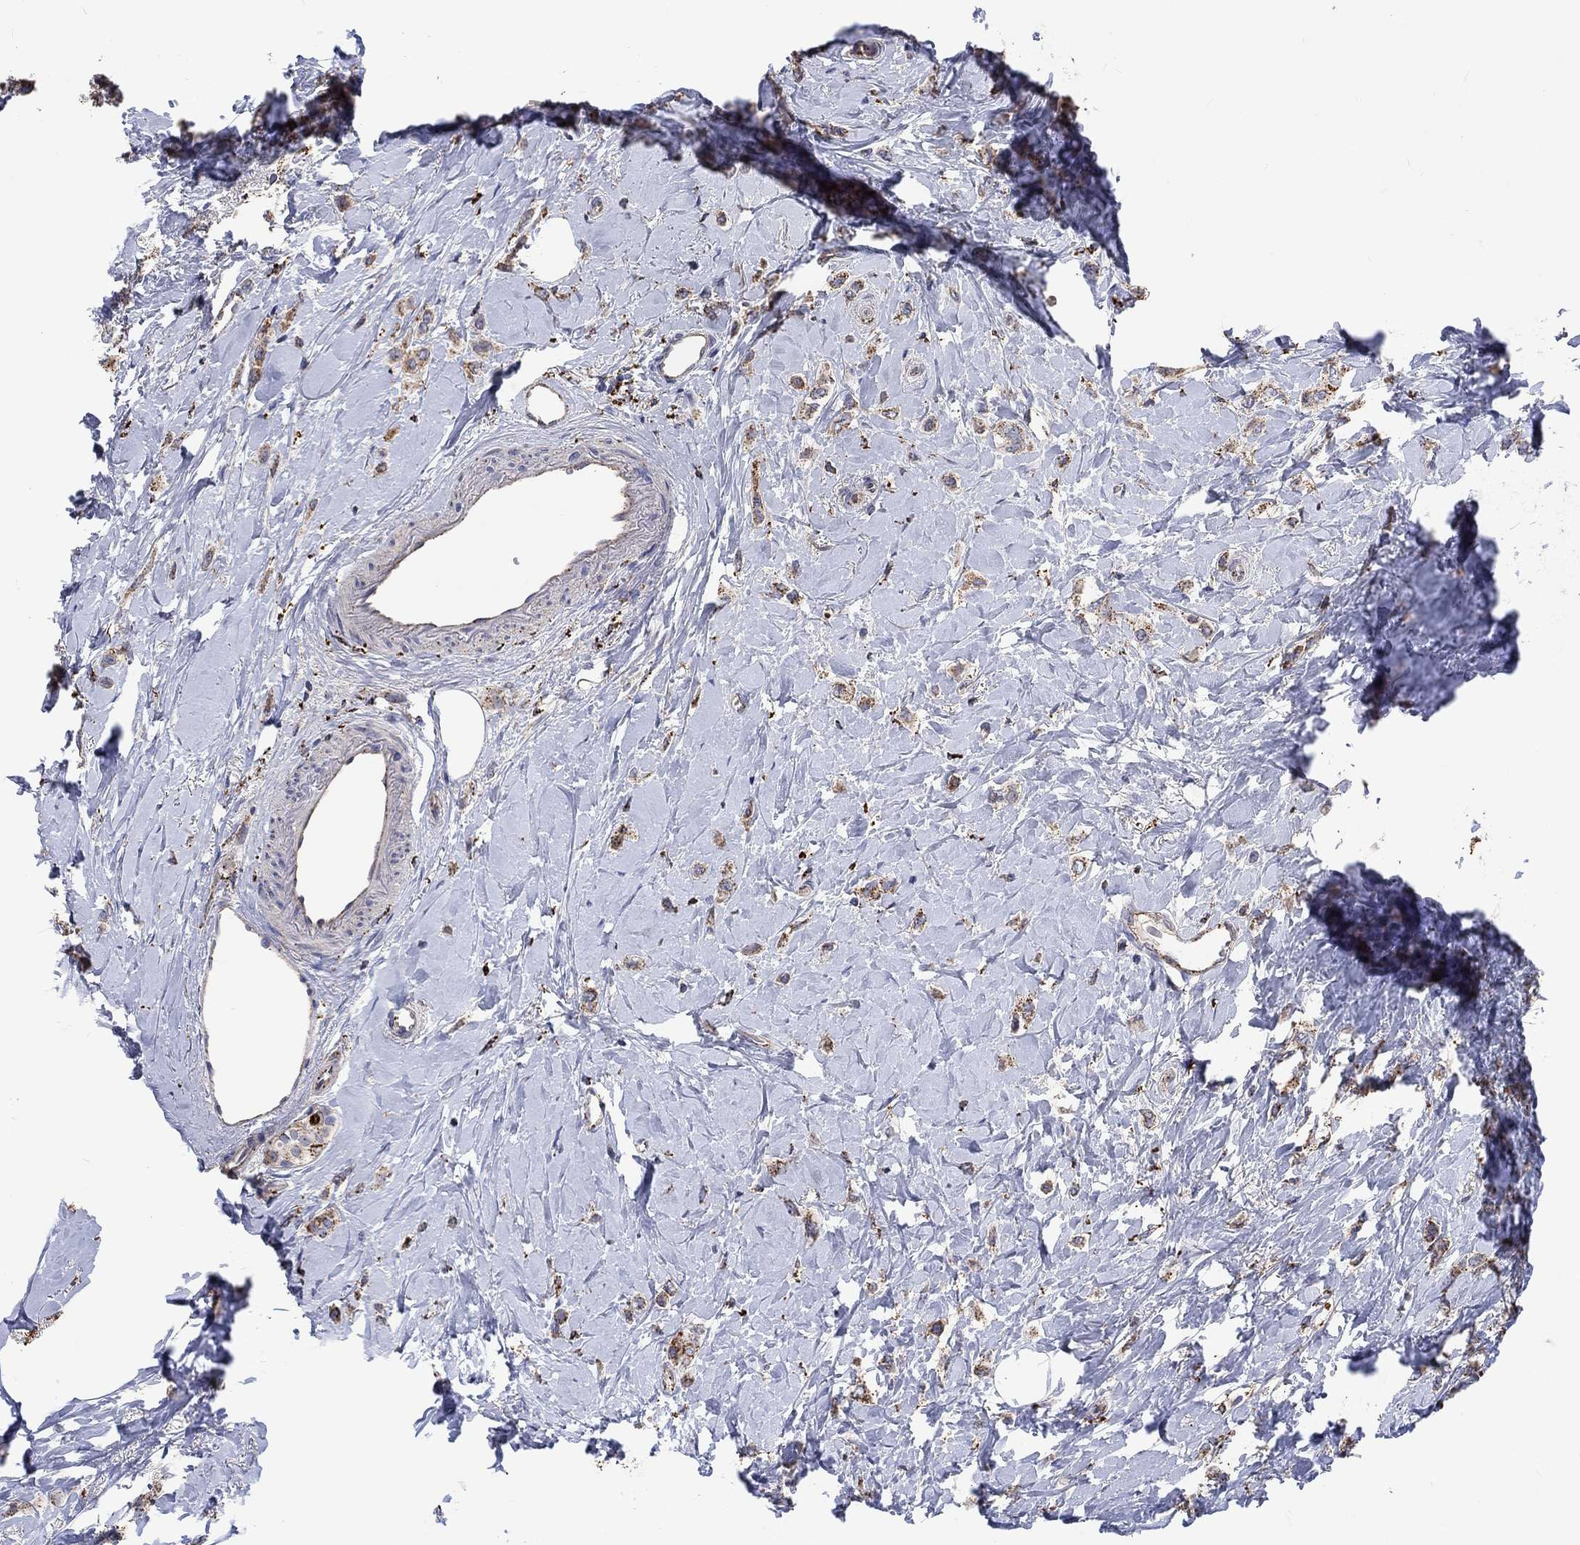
{"staining": {"intensity": "strong", "quantity": ">75%", "location": "cytoplasmic/membranous"}, "tissue": "breast cancer", "cell_type": "Tumor cells", "image_type": "cancer", "snomed": [{"axis": "morphology", "description": "Lobular carcinoma"}, {"axis": "topography", "description": "Breast"}], "caption": "Protein positivity by immunohistochemistry exhibits strong cytoplasmic/membranous expression in approximately >75% of tumor cells in breast lobular carcinoma. Using DAB (3,3'-diaminobenzidine) (brown) and hematoxylin (blue) stains, captured at high magnification using brightfield microscopy.", "gene": "CTSB", "patient": {"sex": "female", "age": 66}}